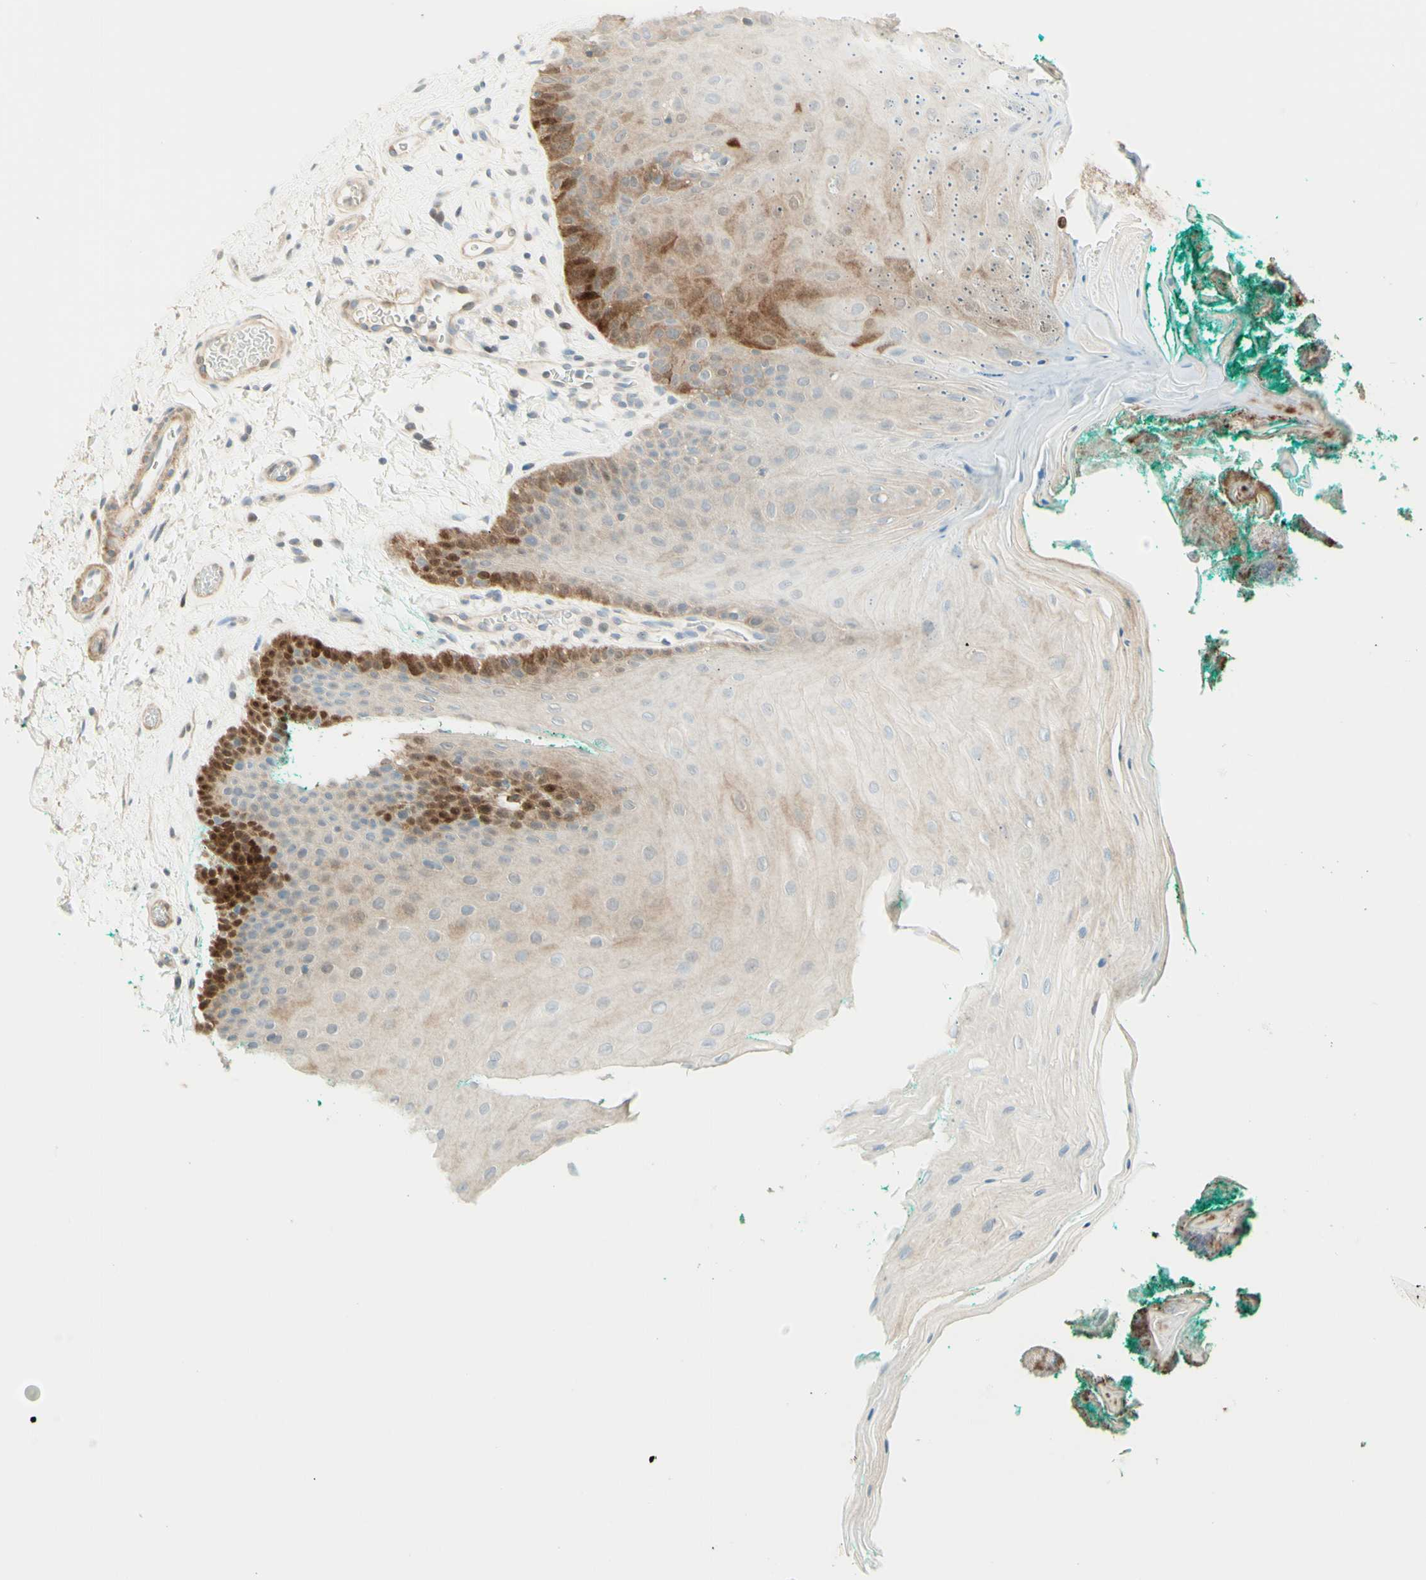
{"staining": {"intensity": "strong", "quantity": "<25%", "location": "cytoplasmic/membranous,nuclear"}, "tissue": "oral mucosa", "cell_type": "Squamous epithelial cells", "image_type": "normal", "snomed": [{"axis": "morphology", "description": "Normal tissue, NOS"}, {"axis": "topography", "description": "Skeletal muscle"}, {"axis": "topography", "description": "Oral tissue"}], "caption": "A medium amount of strong cytoplasmic/membranous,nuclear staining is identified in approximately <25% of squamous epithelial cells in normal oral mucosa. (DAB IHC with brightfield microscopy, high magnification).", "gene": "PROM1", "patient": {"sex": "male", "age": 58}}